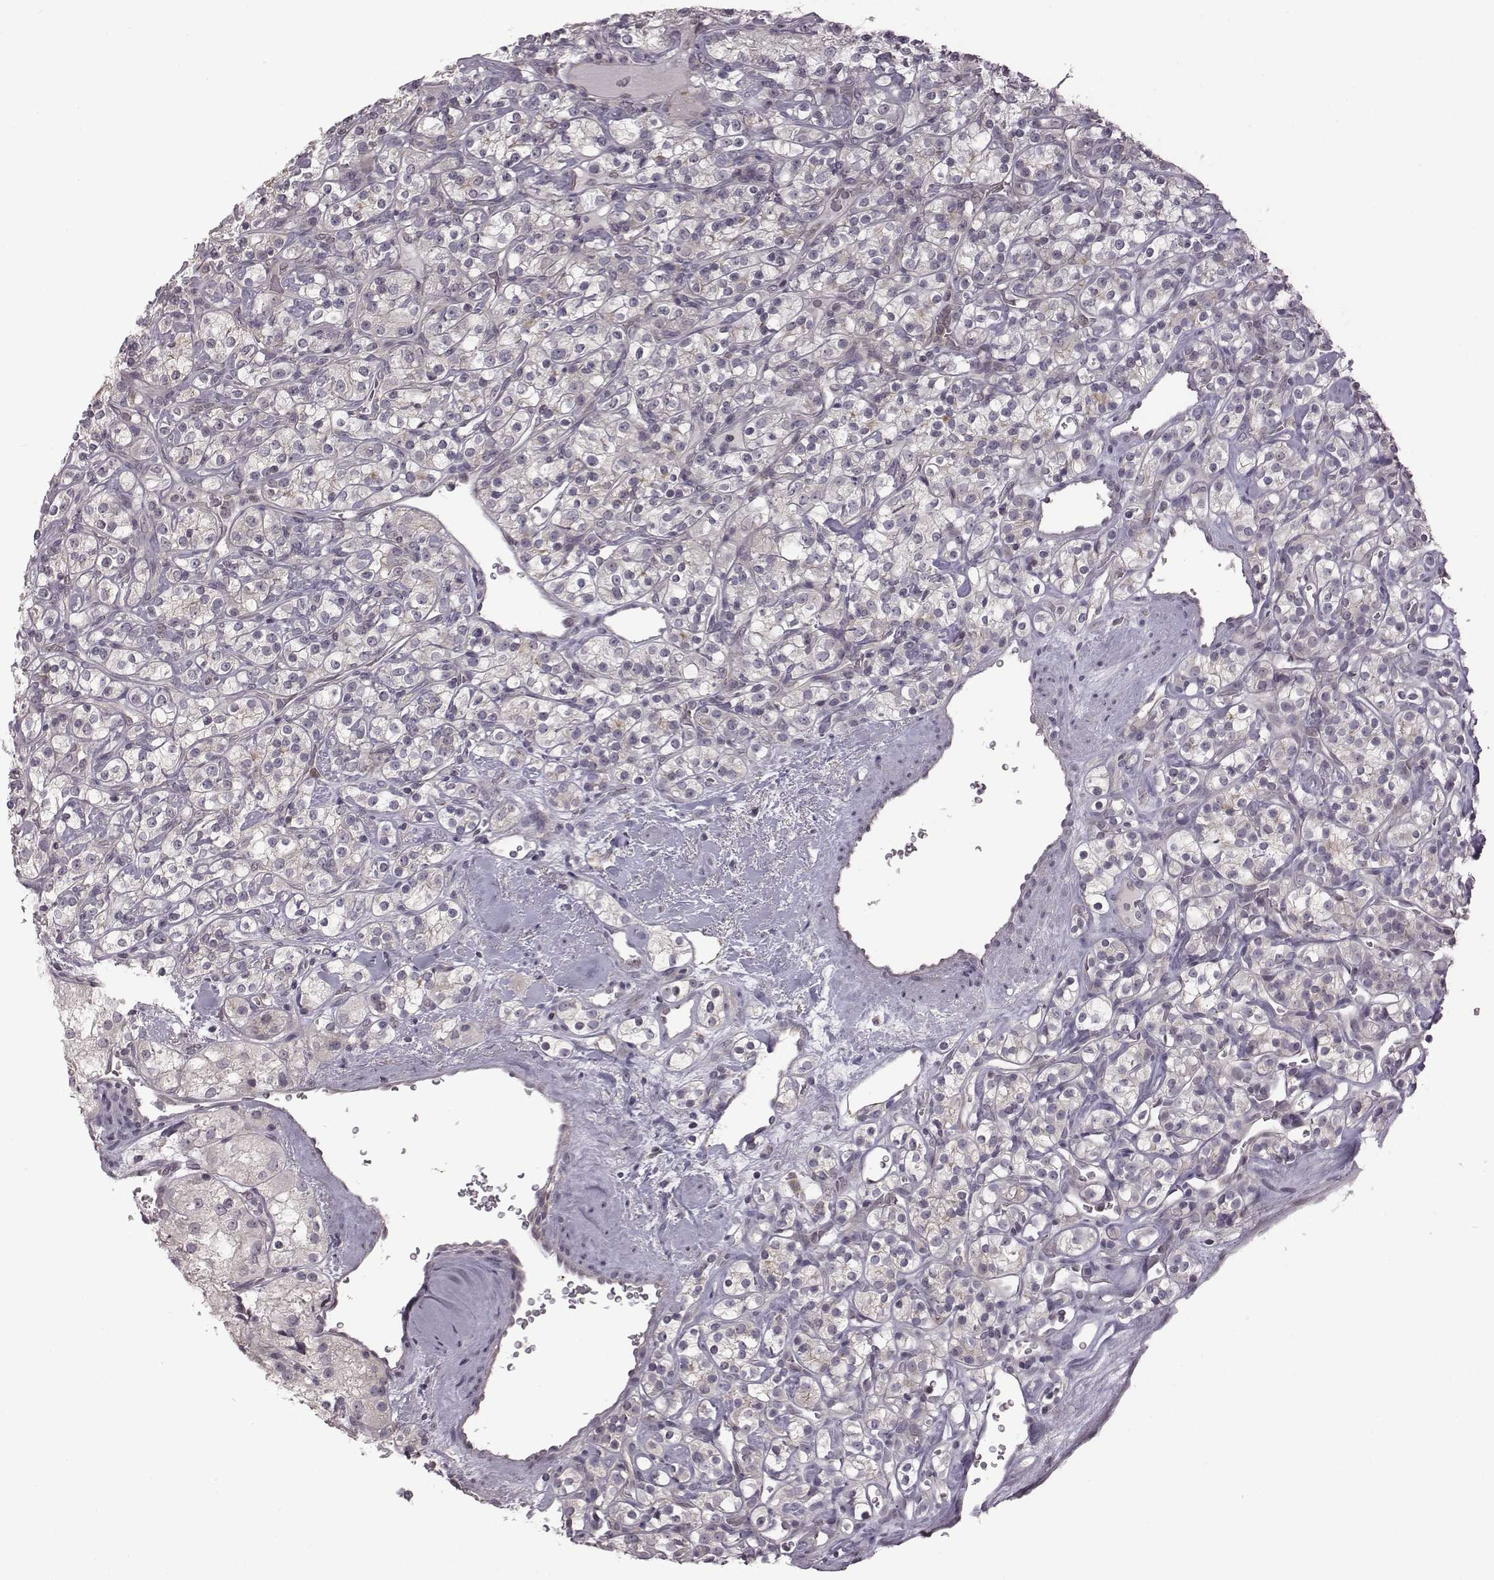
{"staining": {"intensity": "negative", "quantity": "none", "location": "none"}, "tissue": "renal cancer", "cell_type": "Tumor cells", "image_type": "cancer", "snomed": [{"axis": "morphology", "description": "Adenocarcinoma, NOS"}, {"axis": "topography", "description": "Kidney"}], "caption": "Immunohistochemistry photomicrograph of neoplastic tissue: human renal cancer stained with DAB (3,3'-diaminobenzidine) displays no significant protein staining in tumor cells.", "gene": "BICDL1", "patient": {"sex": "male", "age": 77}}